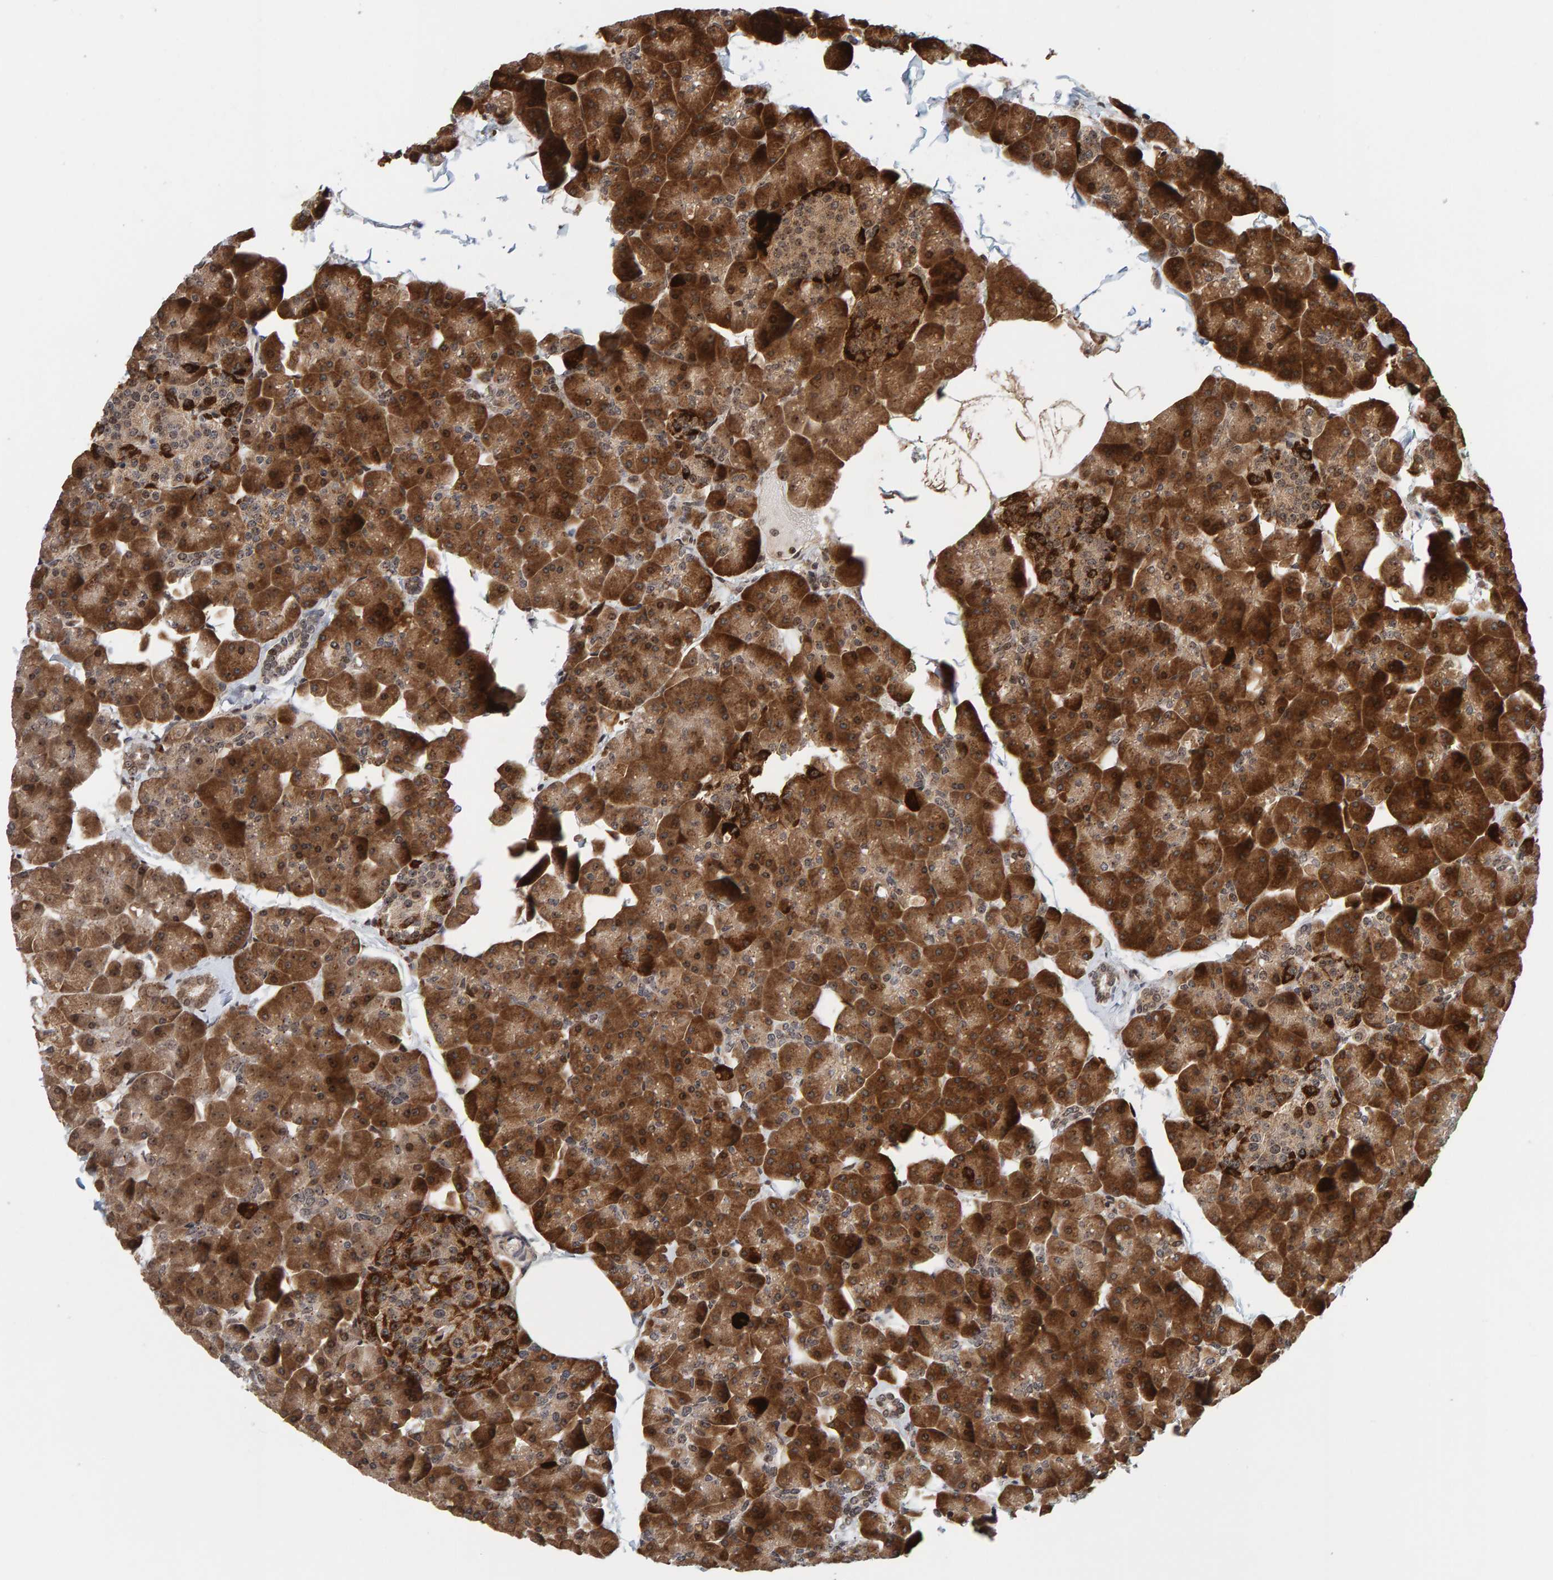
{"staining": {"intensity": "strong", "quantity": ">75%", "location": "cytoplasmic/membranous"}, "tissue": "pancreas", "cell_type": "Exocrine glandular cells", "image_type": "normal", "snomed": [{"axis": "morphology", "description": "Normal tissue, NOS"}, {"axis": "topography", "description": "Pancreas"}], "caption": "This is a histology image of IHC staining of normal pancreas, which shows strong expression in the cytoplasmic/membranous of exocrine glandular cells.", "gene": "CCDC182", "patient": {"sex": "male", "age": 35}}